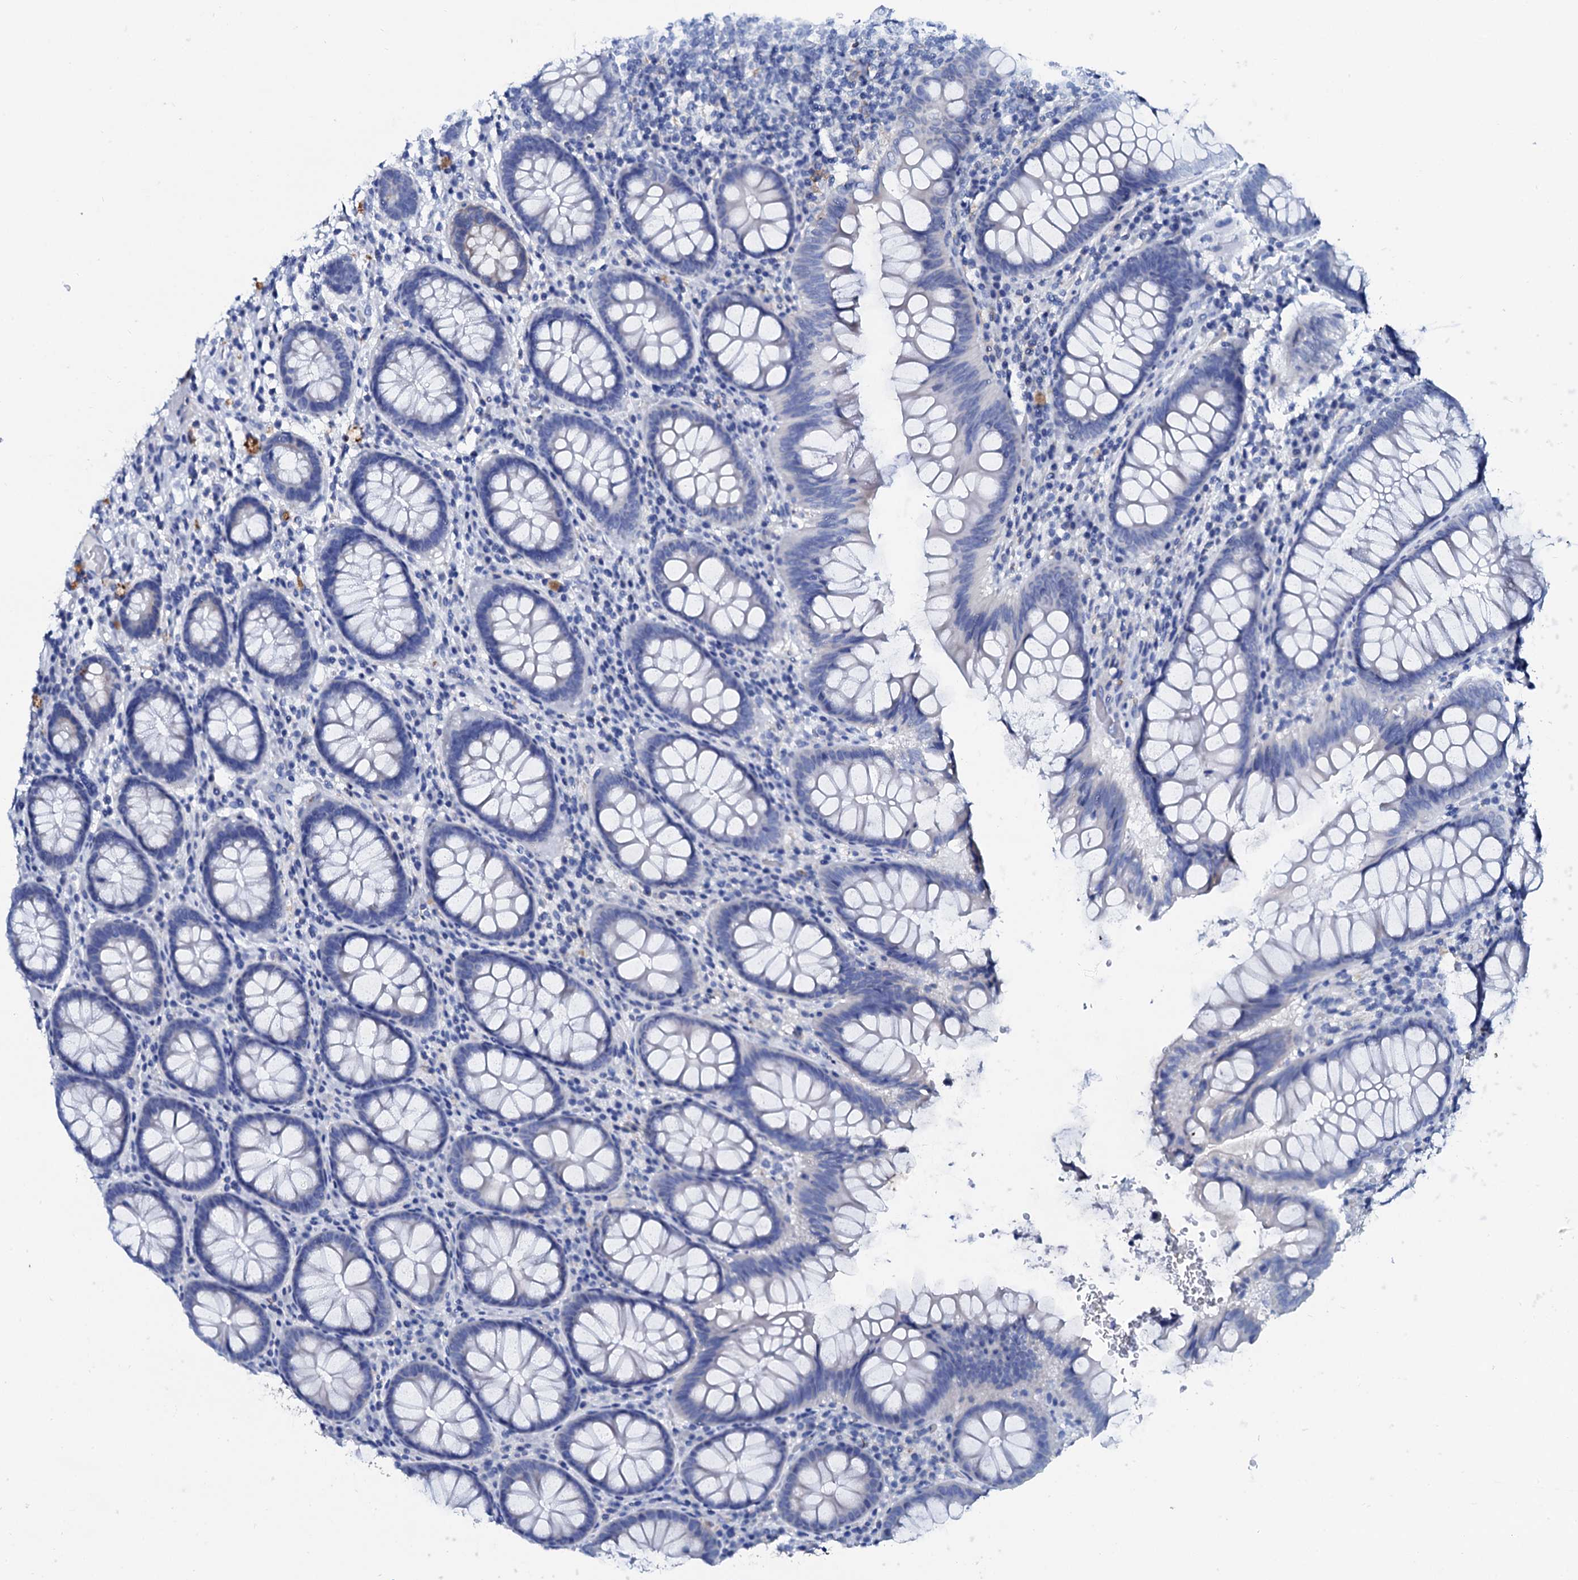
{"staining": {"intensity": "negative", "quantity": "none", "location": "none"}, "tissue": "colon", "cell_type": "Endothelial cells", "image_type": "normal", "snomed": [{"axis": "morphology", "description": "Normal tissue, NOS"}, {"axis": "topography", "description": "Colon"}], "caption": "Colon stained for a protein using immunohistochemistry (IHC) shows no positivity endothelial cells.", "gene": "GLB1L3", "patient": {"sex": "female", "age": 79}}